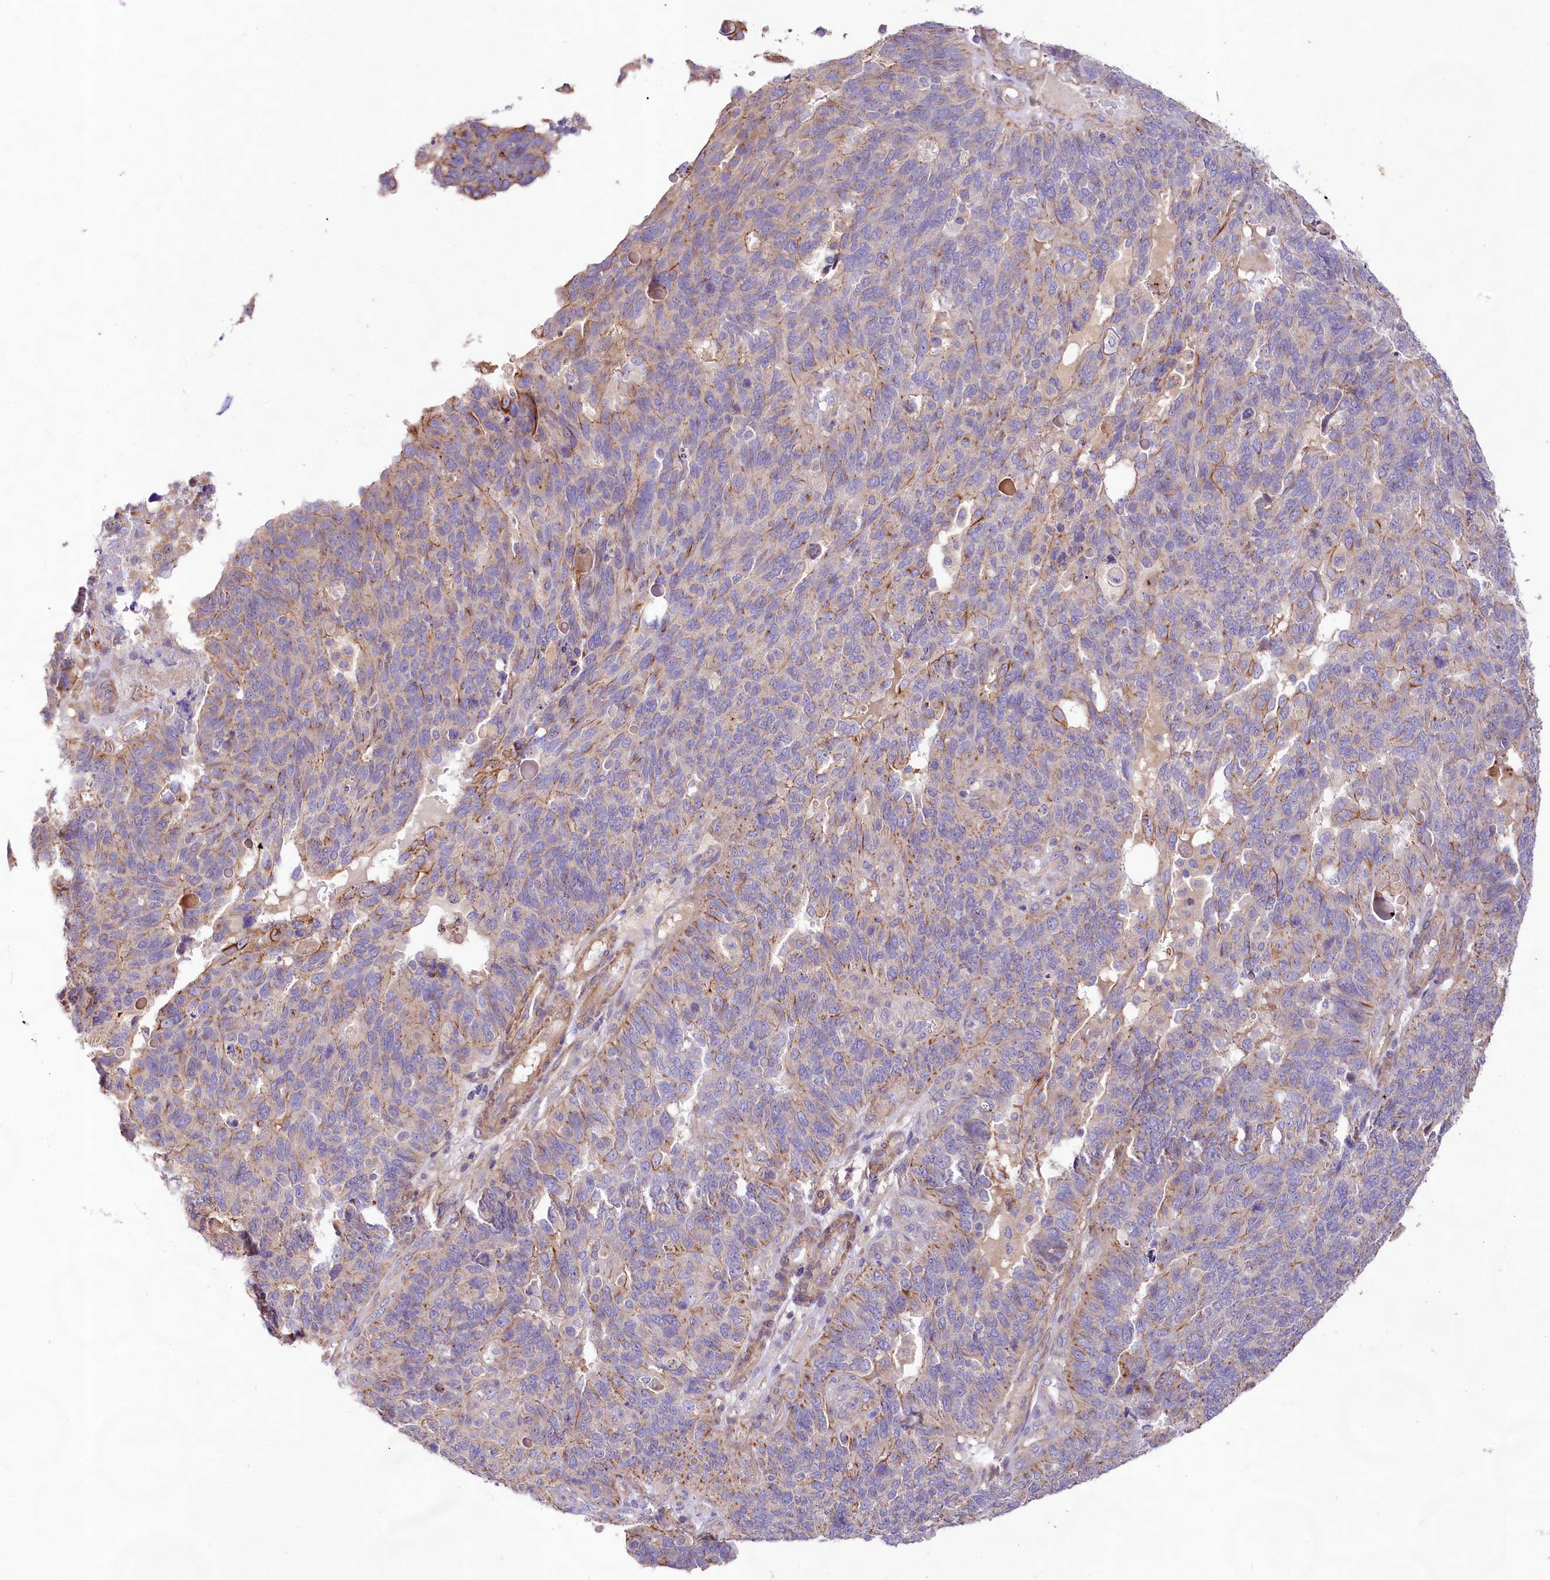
{"staining": {"intensity": "moderate", "quantity": "<25%", "location": "cytoplasmic/membranous"}, "tissue": "endometrial cancer", "cell_type": "Tumor cells", "image_type": "cancer", "snomed": [{"axis": "morphology", "description": "Adenocarcinoma, NOS"}, {"axis": "topography", "description": "Endometrium"}], "caption": "Approximately <25% of tumor cells in endometrial cancer (adenocarcinoma) display moderate cytoplasmic/membranous protein expression as visualized by brown immunohistochemical staining.", "gene": "VPS11", "patient": {"sex": "female", "age": 66}}